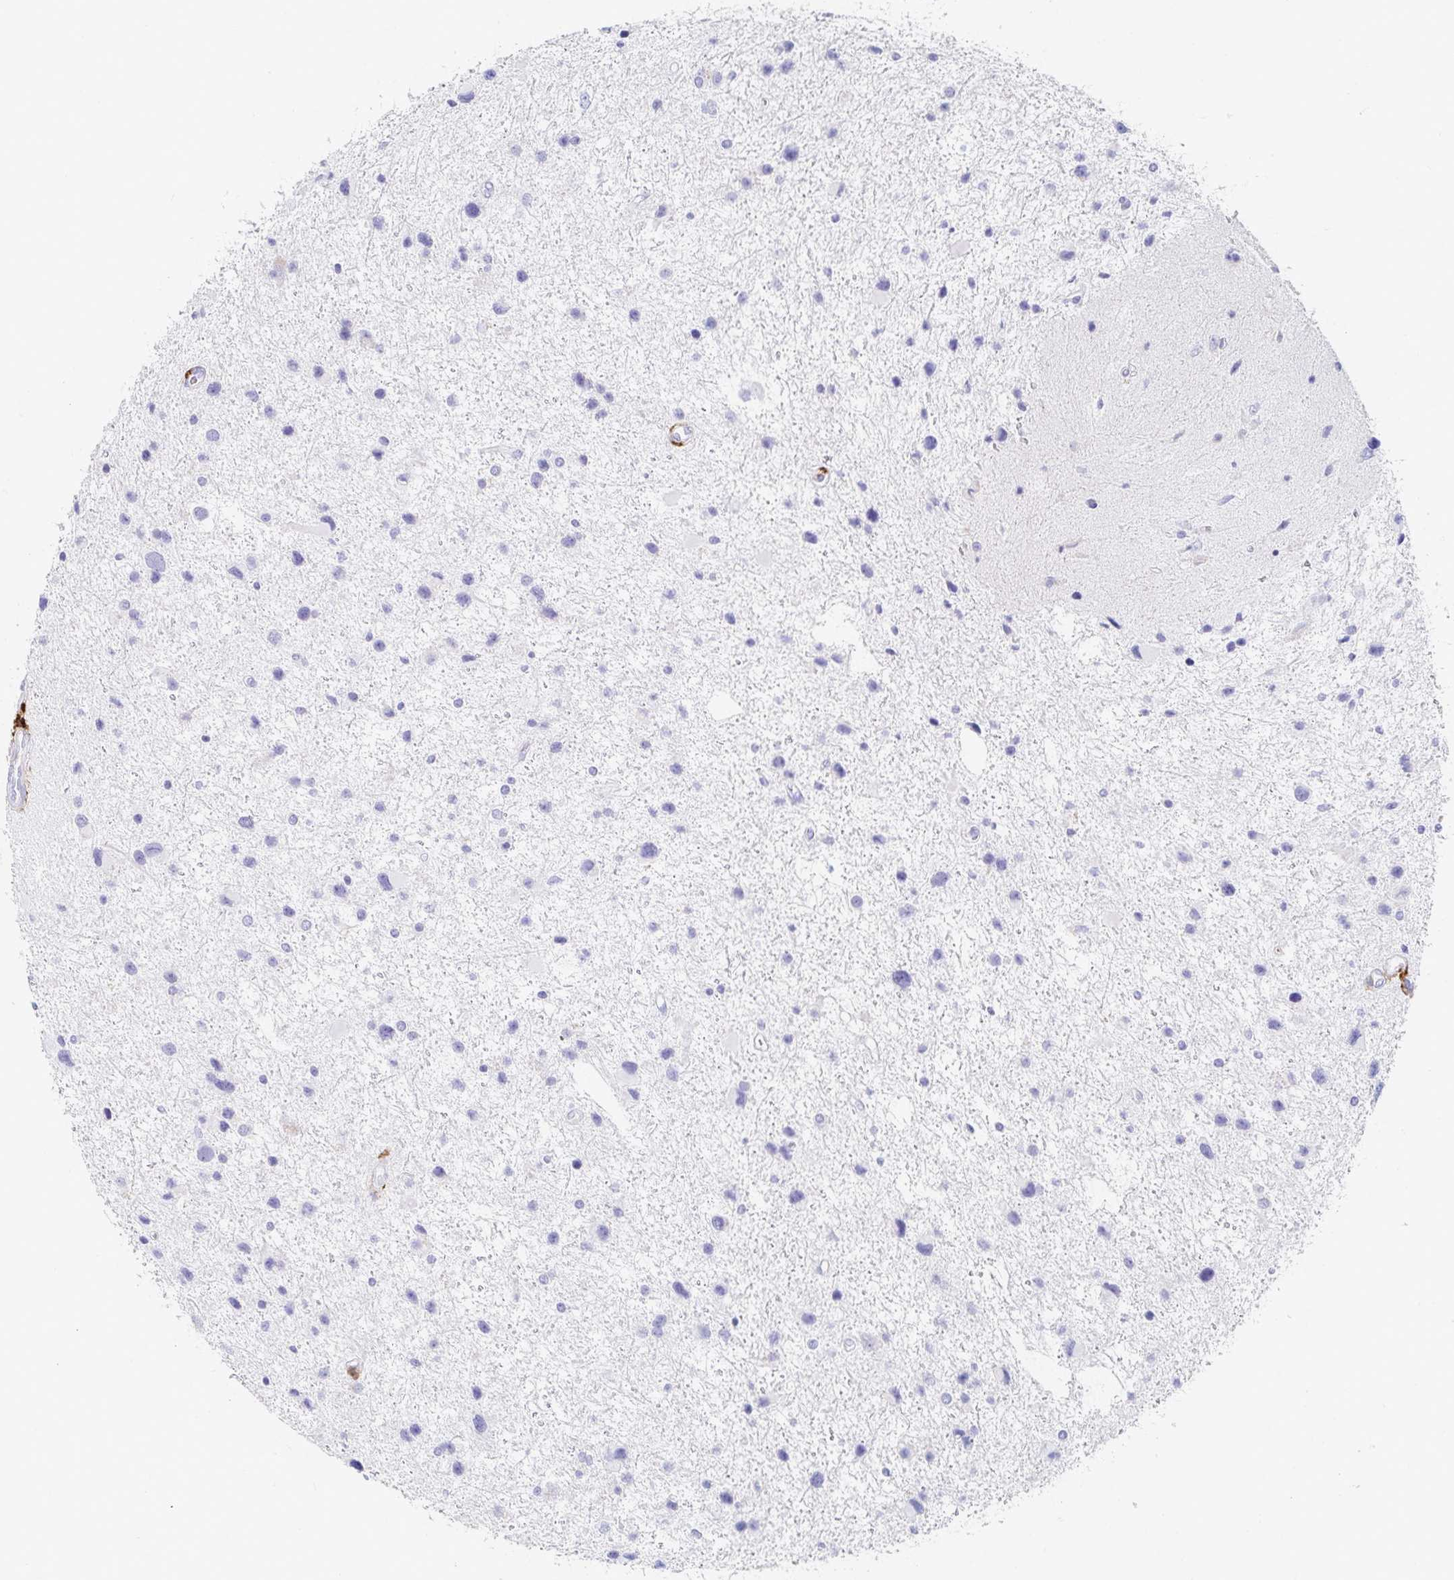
{"staining": {"intensity": "negative", "quantity": "none", "location": "none"}, "tissue": "glioma", "cell_type": "Tumor cells", "image_type": "cancer", "snomed": [{"axis": "morphology", "description": "Glioma, malignant, Low grade"}, {"axis": "topography", "description": "Brain"}], "caption": "Immunohistochemical staining of low-grade glioma (malignant) demonstrates no significant staining in tumor cells. (DAB IHC visualized using brightfield microscopy, high magnification).", "gene": "OR2A4", "patient": {"sex": "female", "age": 32}}